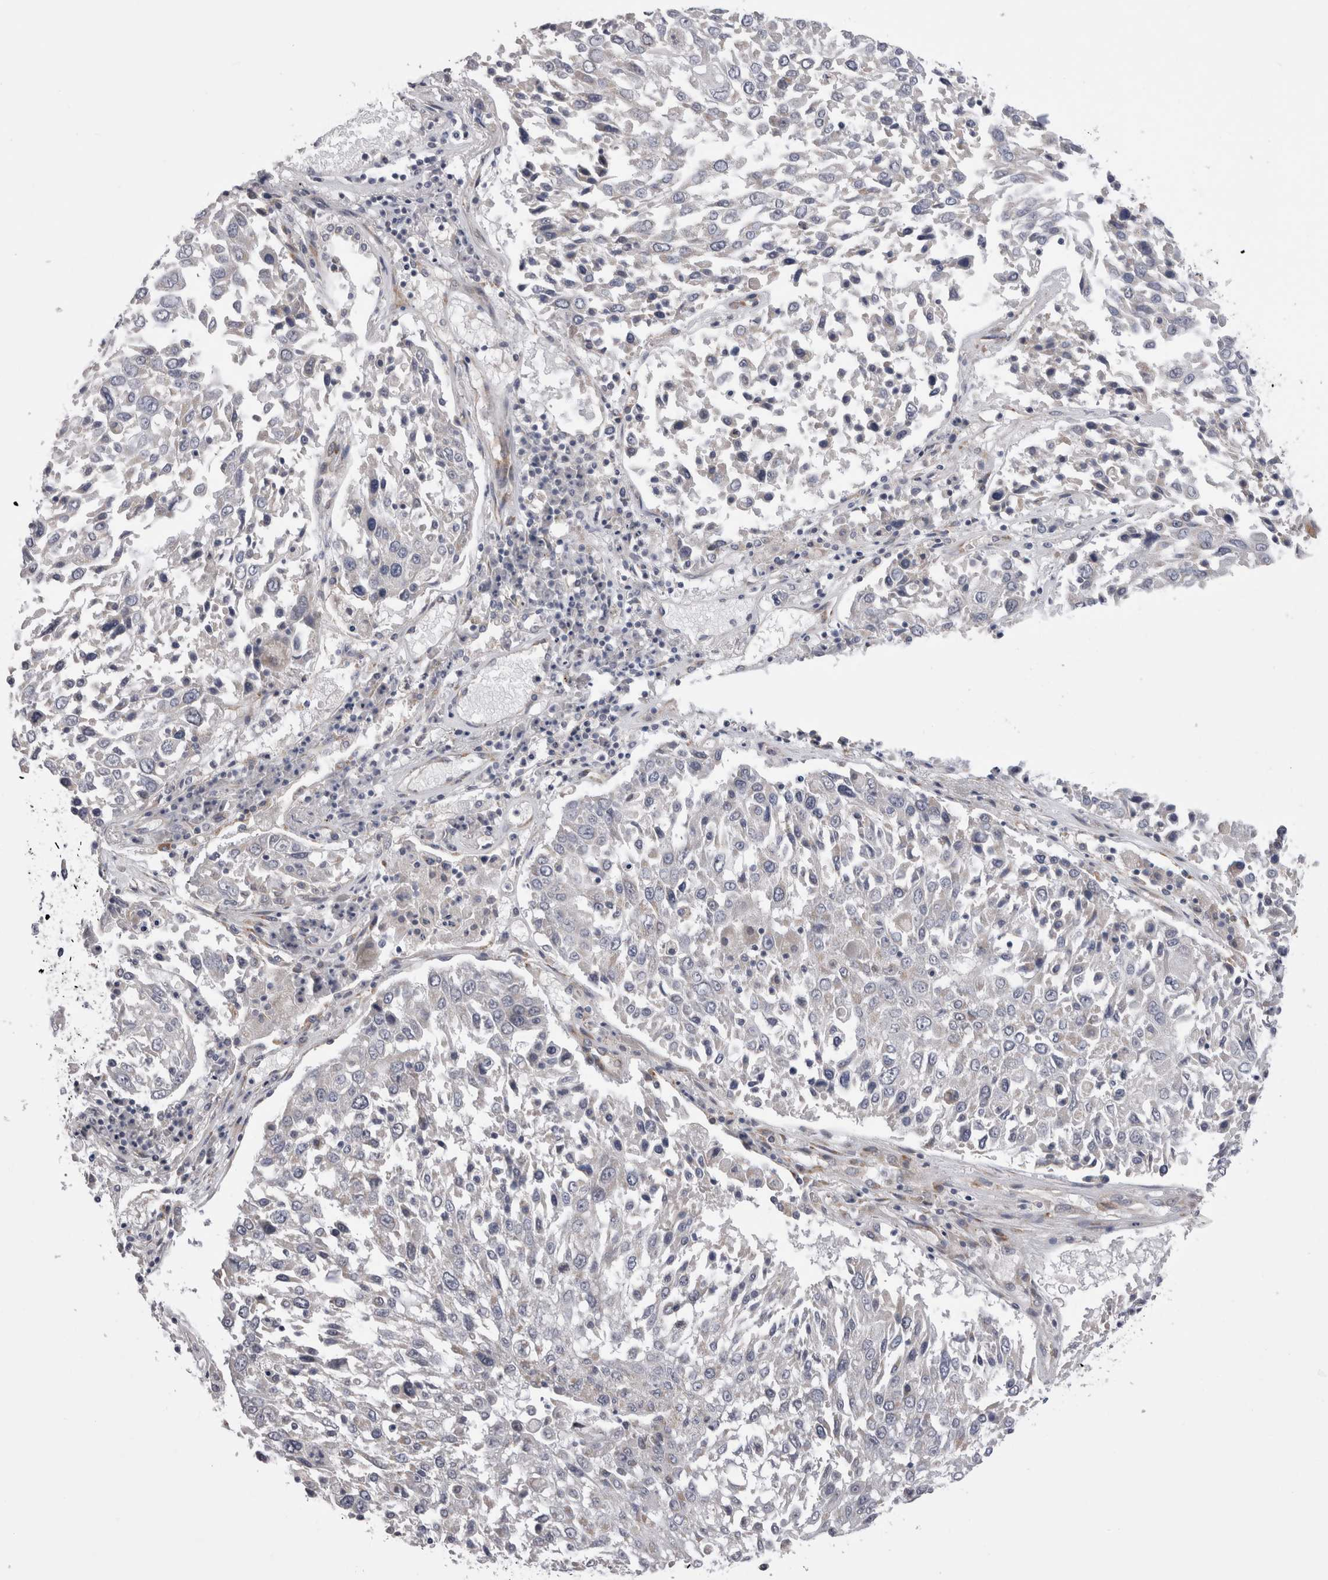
{"staining": {"intensity": "negative", "quantity": "none", "location": "none"}, "tissue": "lung cancer", "cell_type": "Tumor cells", "image_type": "cancer", "snomed": [{"axis": "morphology", "description": "Squamous cell carcinoma, NOS"}, {"axis": "topography", "description": "Lung"}], "caption": "Immunohistochemical staining of human squamous cell carcinoma (lung) displays no significant staining in tumor cells.", "gene": "ARHGAP29", "patient": {"sex": "male", "age": 65}}